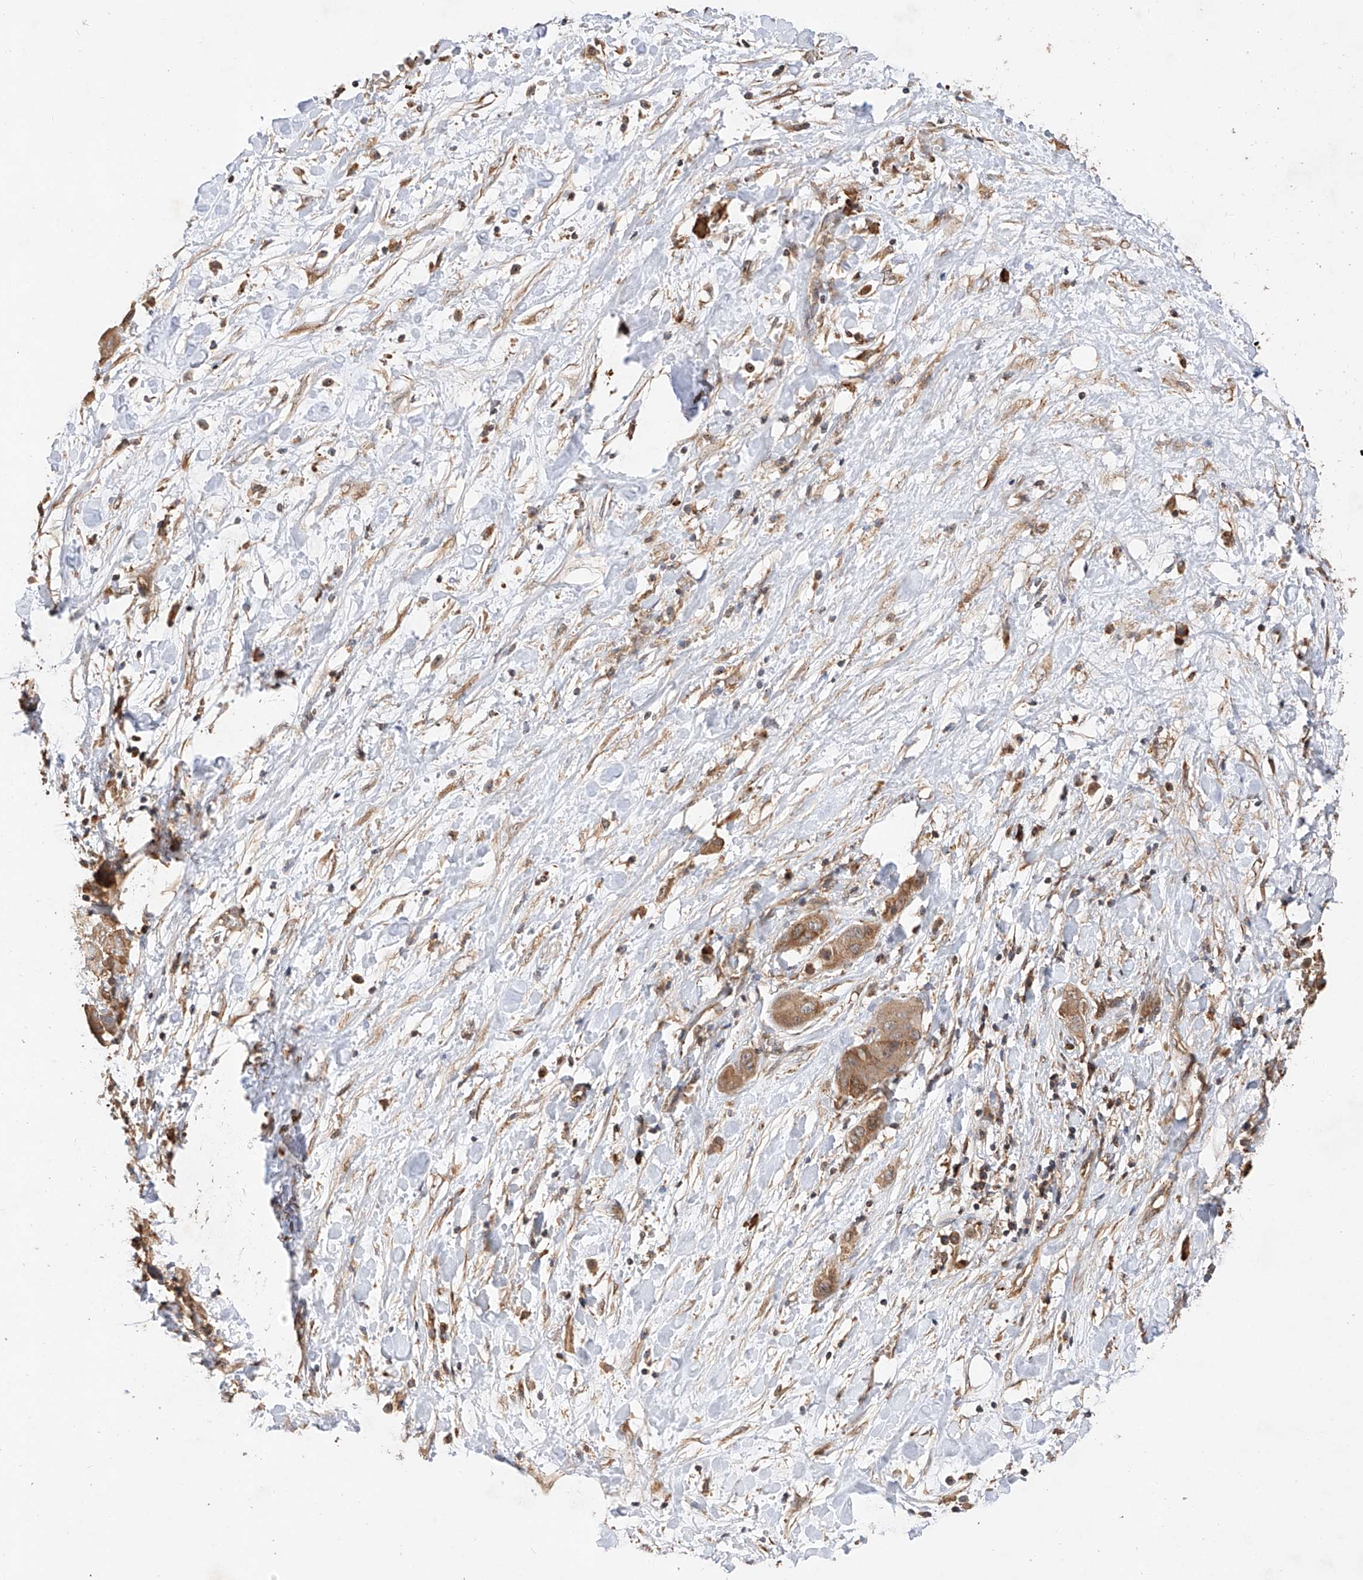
{"staining": {"intensity": "moderate", "quantity": ">75%", "location": "cytoplasmic/membranous"}, "tissue": "liver cancer", "cell_type": "Tumor cells", "image_type": "cancer", "snomed": [{"axis": "morphology", "description": "Cholangiocarcinoma"}, {"axis": "topography", "description": "Liver"}], "caption": "An image of human liver cancer (cholangiocarcinoma) stained for a protein displays moderate cytoplasmic/membranous brown staining in tumor cells.", "gene": "RILPL2", "patient": {"sex": "female", "age": 52}}